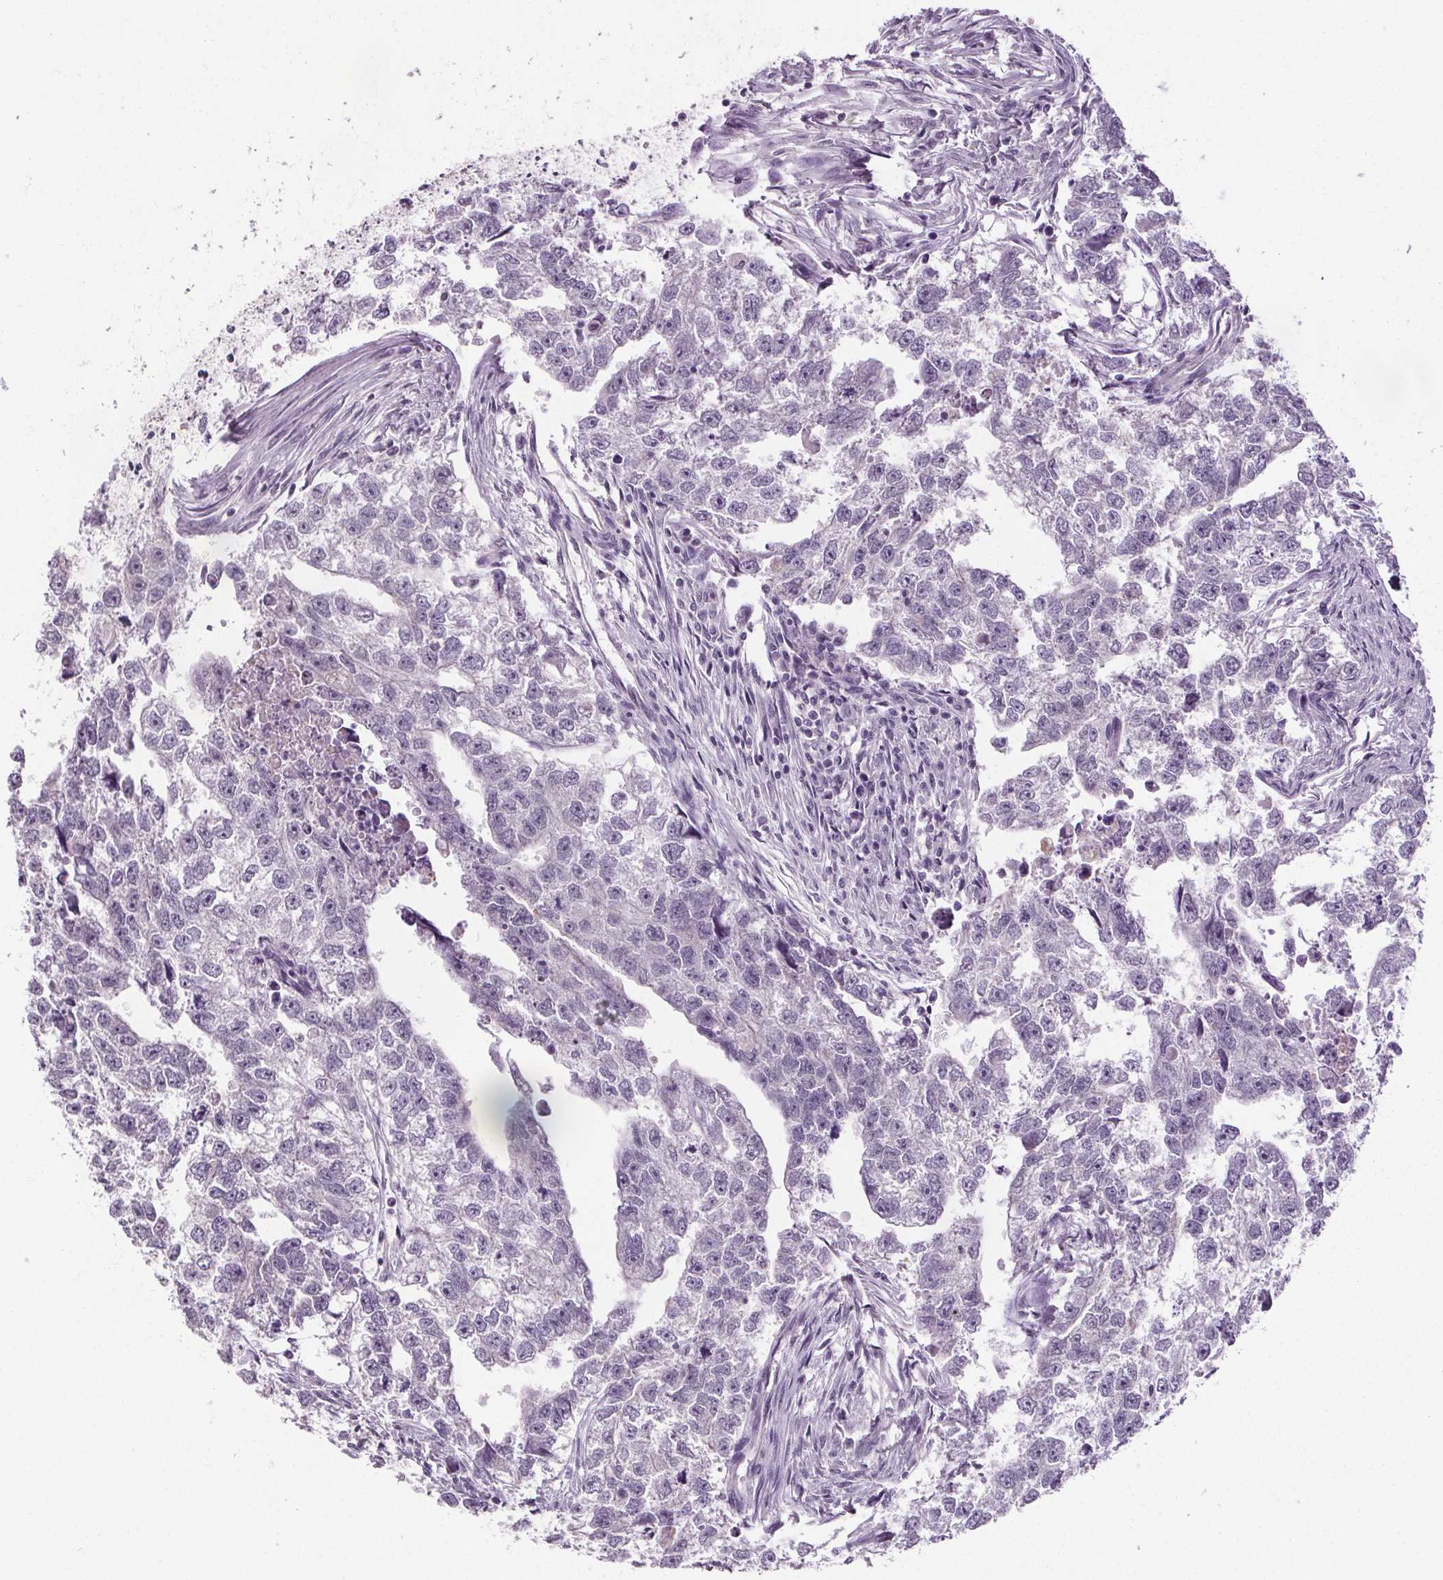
{"staining": {"intensity": "negative", "quantity": "none", "location": "none"}, "tissue": "testis cancer", "cell_type": "Tumor cells", "image_type": "cancer", "snomed": [{"axis": "morphology", "description": "Carcinoma, Embryonal, NOS"}, {"axis": "morphology", "description": "Teratoma, malignant, NOS"}, {"axis": "topography", "description": "Testis"}], "caption": "Human malignant teratoma (testis) stained for a protein using immunohistochemistry (IHC) shows no positivity in tumor cells.", "gene": "SLC2A9", "patient": {"sex": "male", "age": 44}}